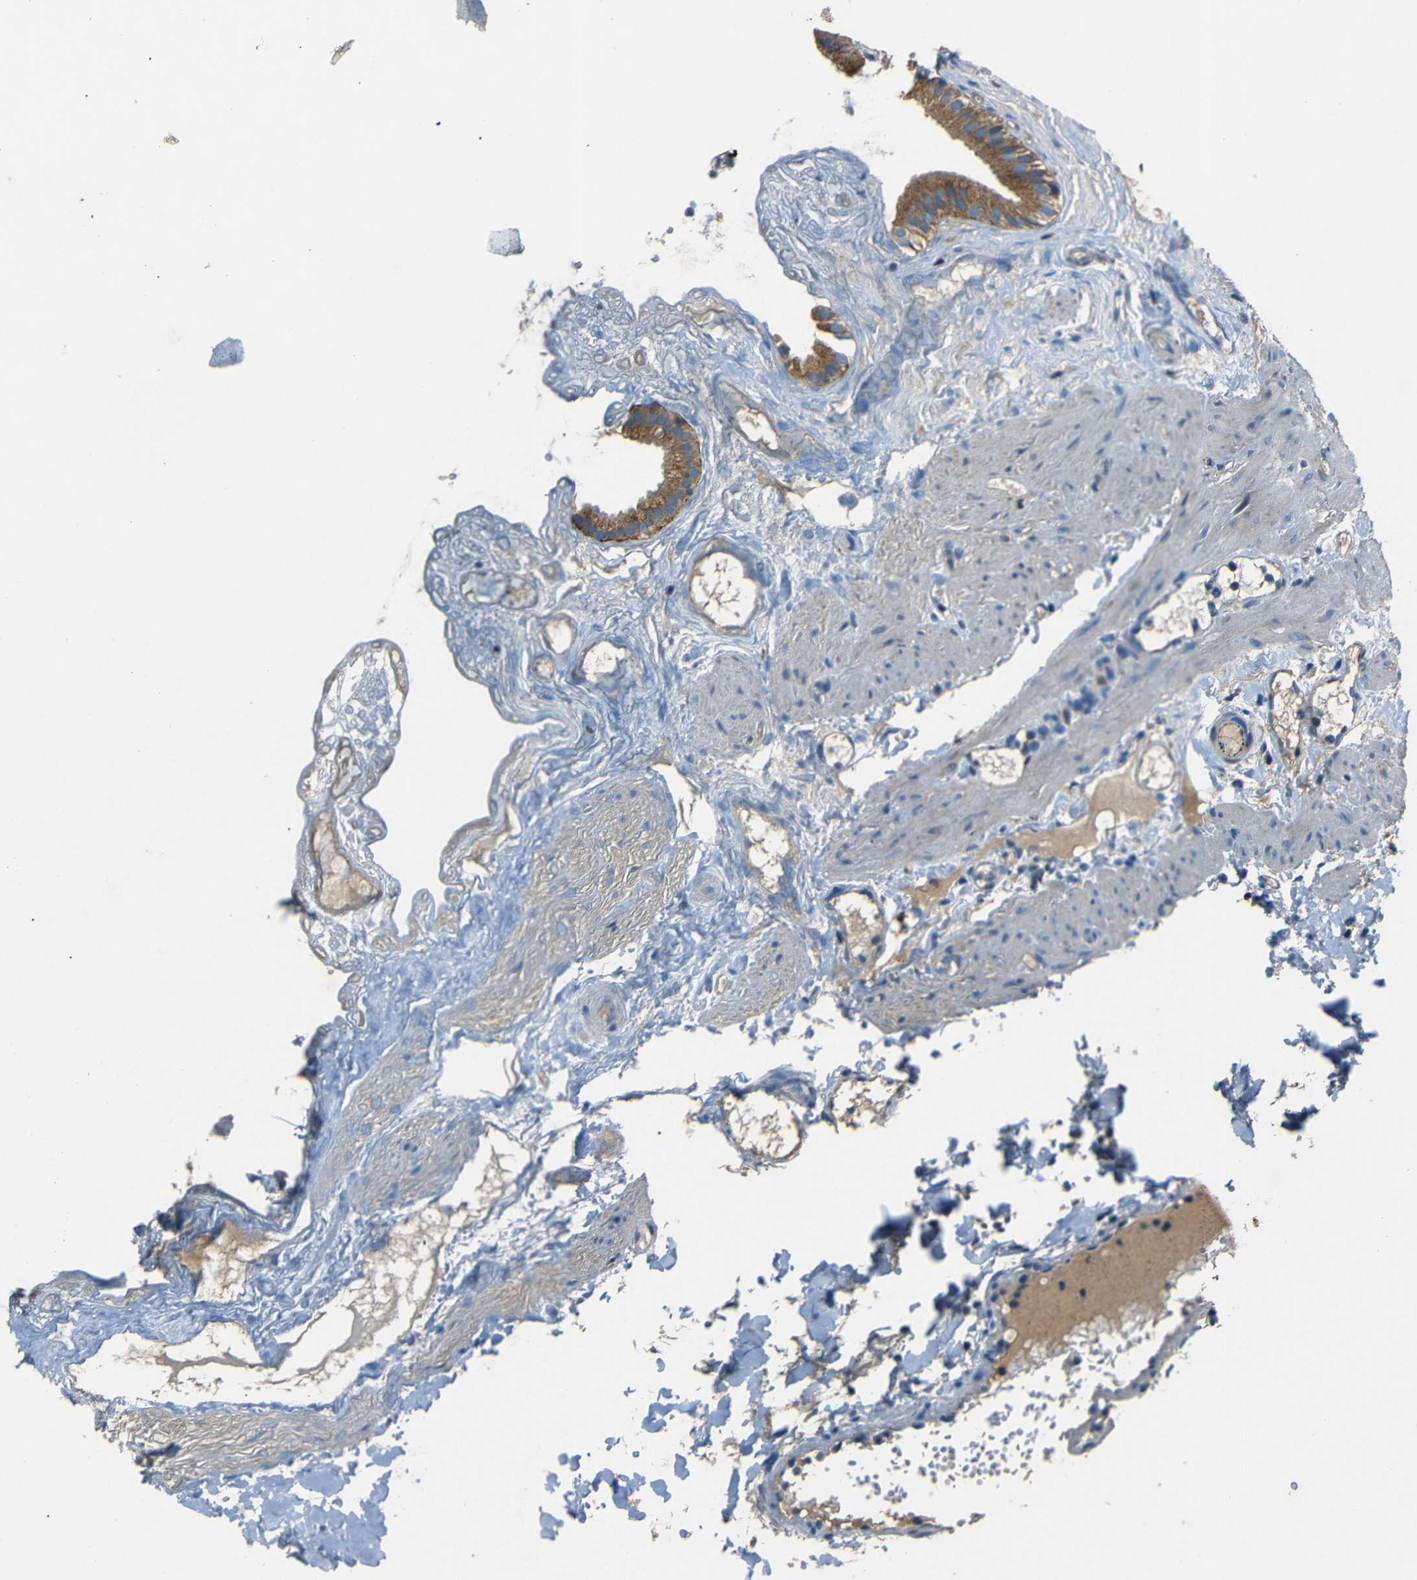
{"staining": {"intensity": "strong", "quantity": ">75%", "location": "cytoplasmic/membranous"}, "tissue": "gallbladder", "cell_type": "Glandular cells", "image_type": "normal", "snomed": [{"axis": "morphology", "description": "Normal tissue, NOS"}, {"axis": "topography", "description": "Gallbladder"}], "caption": "Immunohistochemical staining of benign human gallbladder demonstrates strong cytoplasmic/membranous protein positivity in approximately >75% of glandular cells. (brown staining indicates protein expression, while blue staining denotes nuclei).", "gene": "NETO2", "patient": {"sex": "female", "age": 26}}